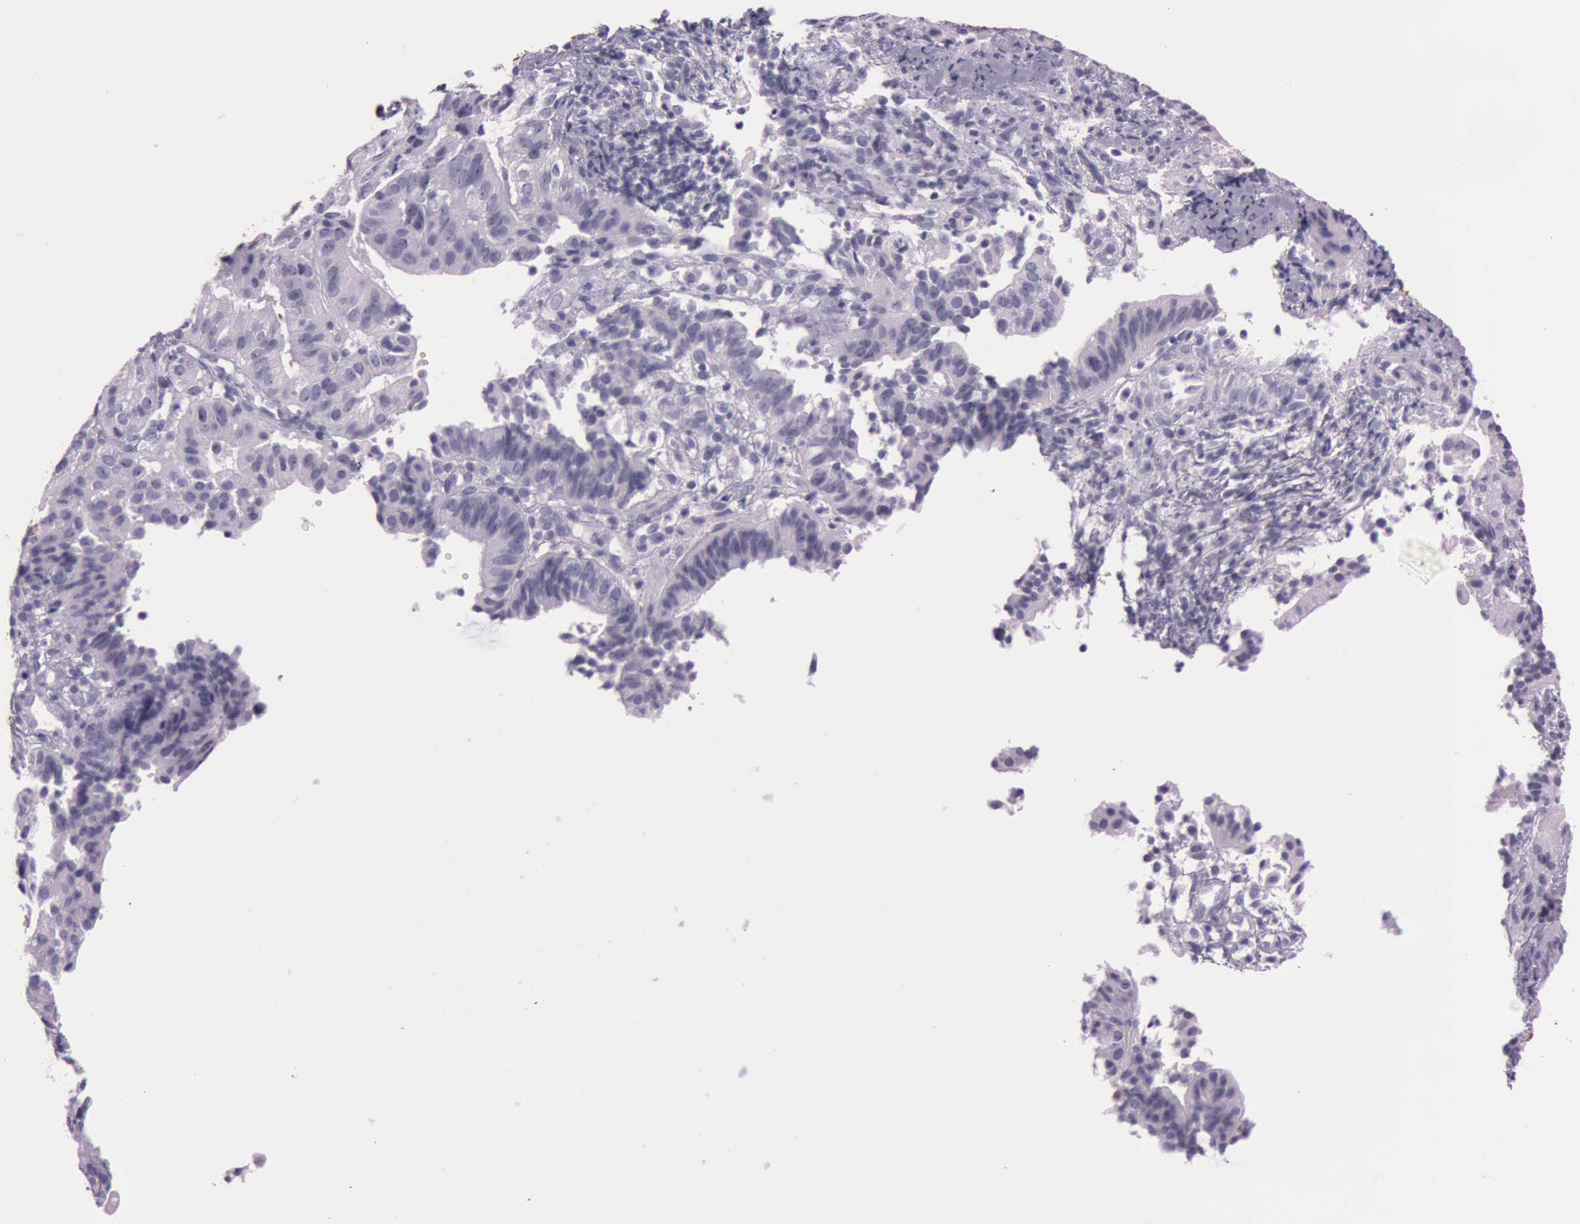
{"staining": {"intensity": "negative", "quantity": "none", "location": "none"}, "tissue": "cervical cancer", "cell_type": "Tumor cells", "image_type": "cancer", "snomed": [{"axis": "morphology", "description": "Adenocarcinoma, NOS"}, {"axis": "topography", "description": "Cervix"}], "caption": "Protein analysis of cervical cancer reveals no significant expression in tumor cells. (Brightfield microscopy of DAB immunohistochemistry (IHC) at high magnification).", "gene": "S100A7", "patient": {"sex": "female", "age": 60}}